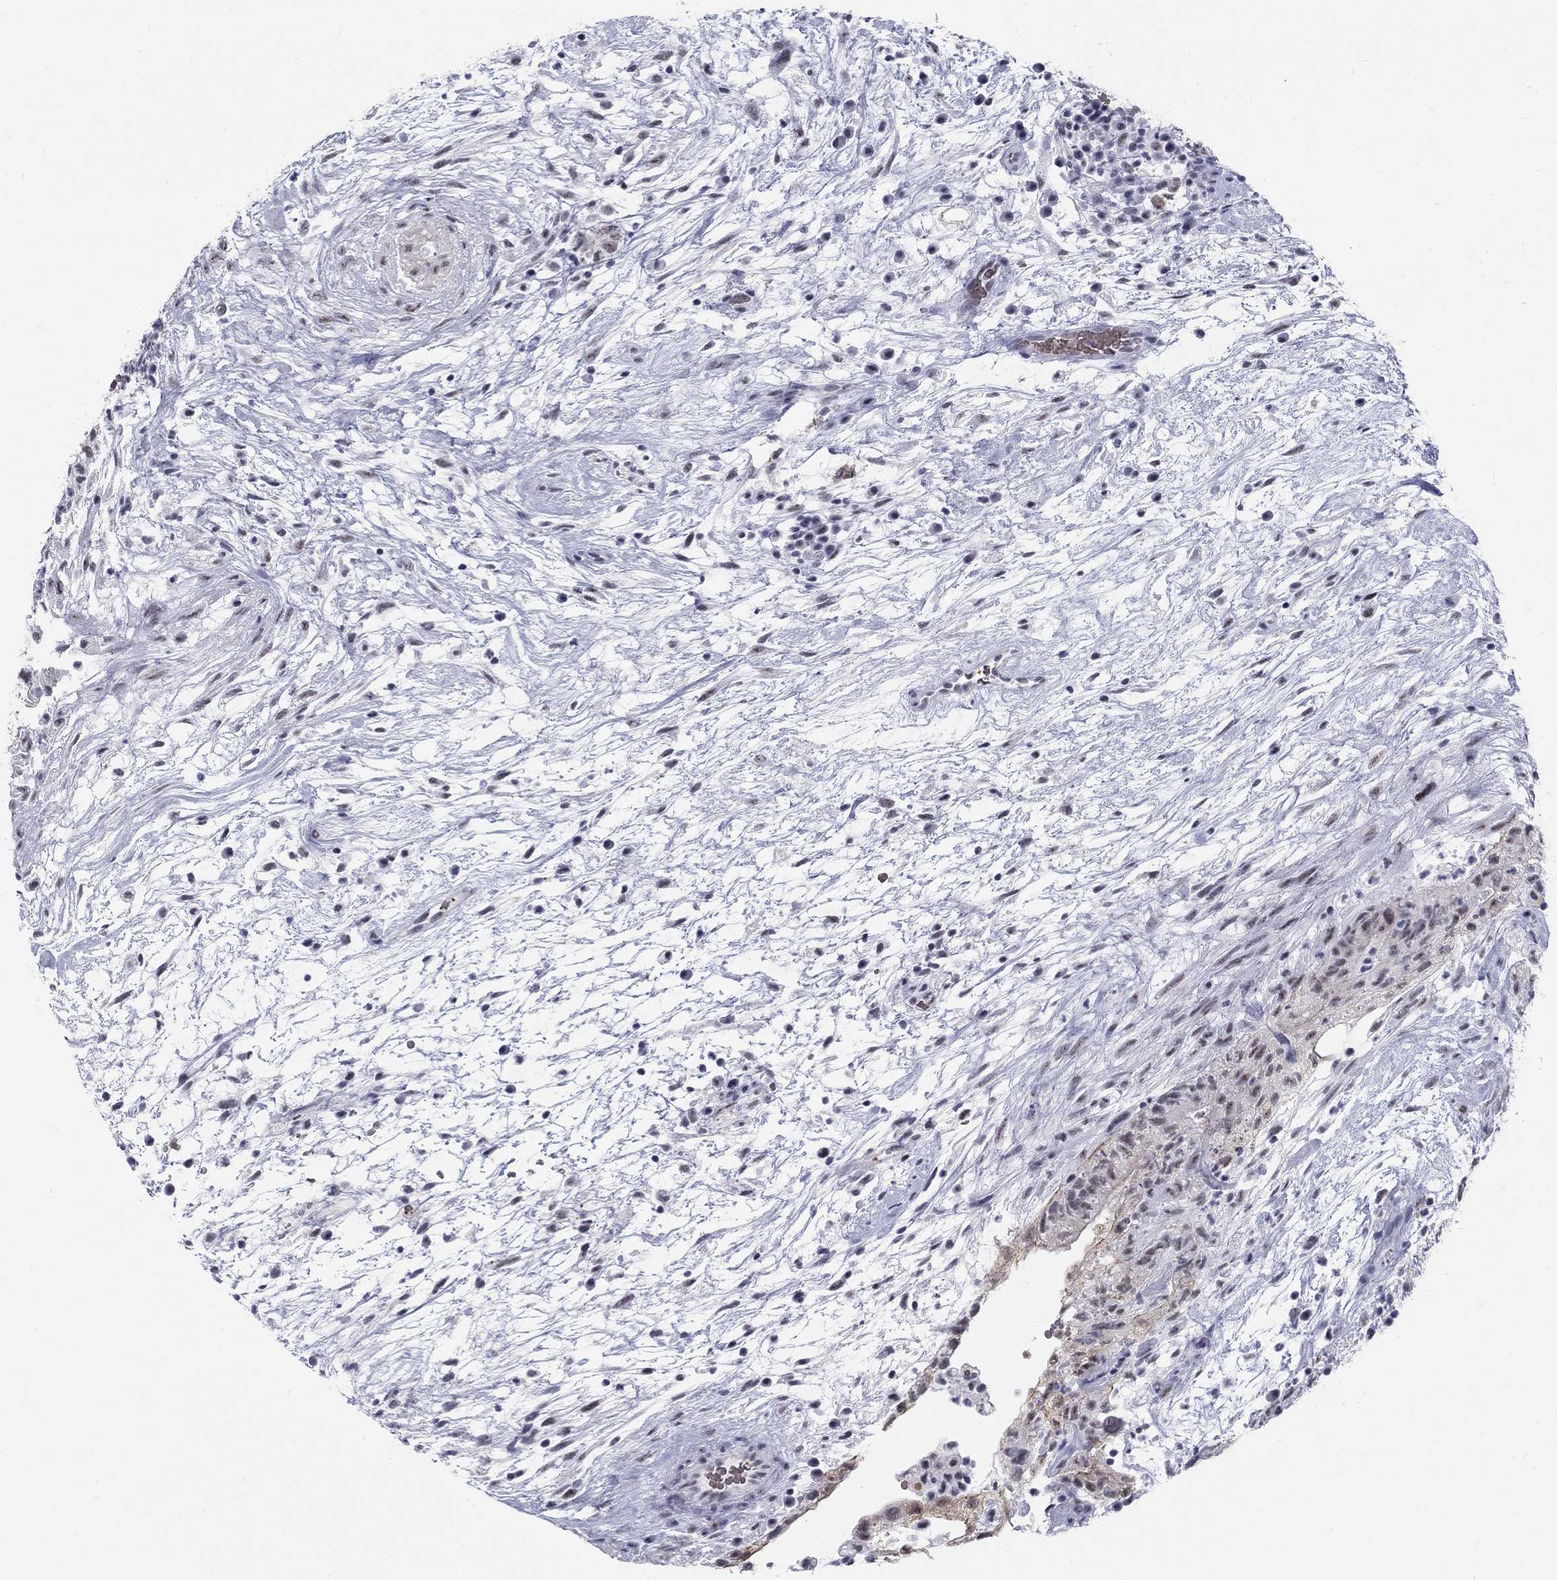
{"staining": {"intensity": "negative", "quantity": "none", "location": "none"}, "tissue": "testis cancer", "cell_type": "Tumor cells", "image_type": "cancer", "snomed": [{"axis": "morphology", "description": "Normal tissue, NOS"}, {"axis": "morphology", "description": "Carcinoma, Embryonal, NOS"}, {"axis": "topography", "description": "Testis"}], "caption": "Human testis cancer stained for a protein using immunohistochemistry shows no staining in tumor cells.", "gene": "DMTN", "patient": {"sex": "male", "age": 32}}